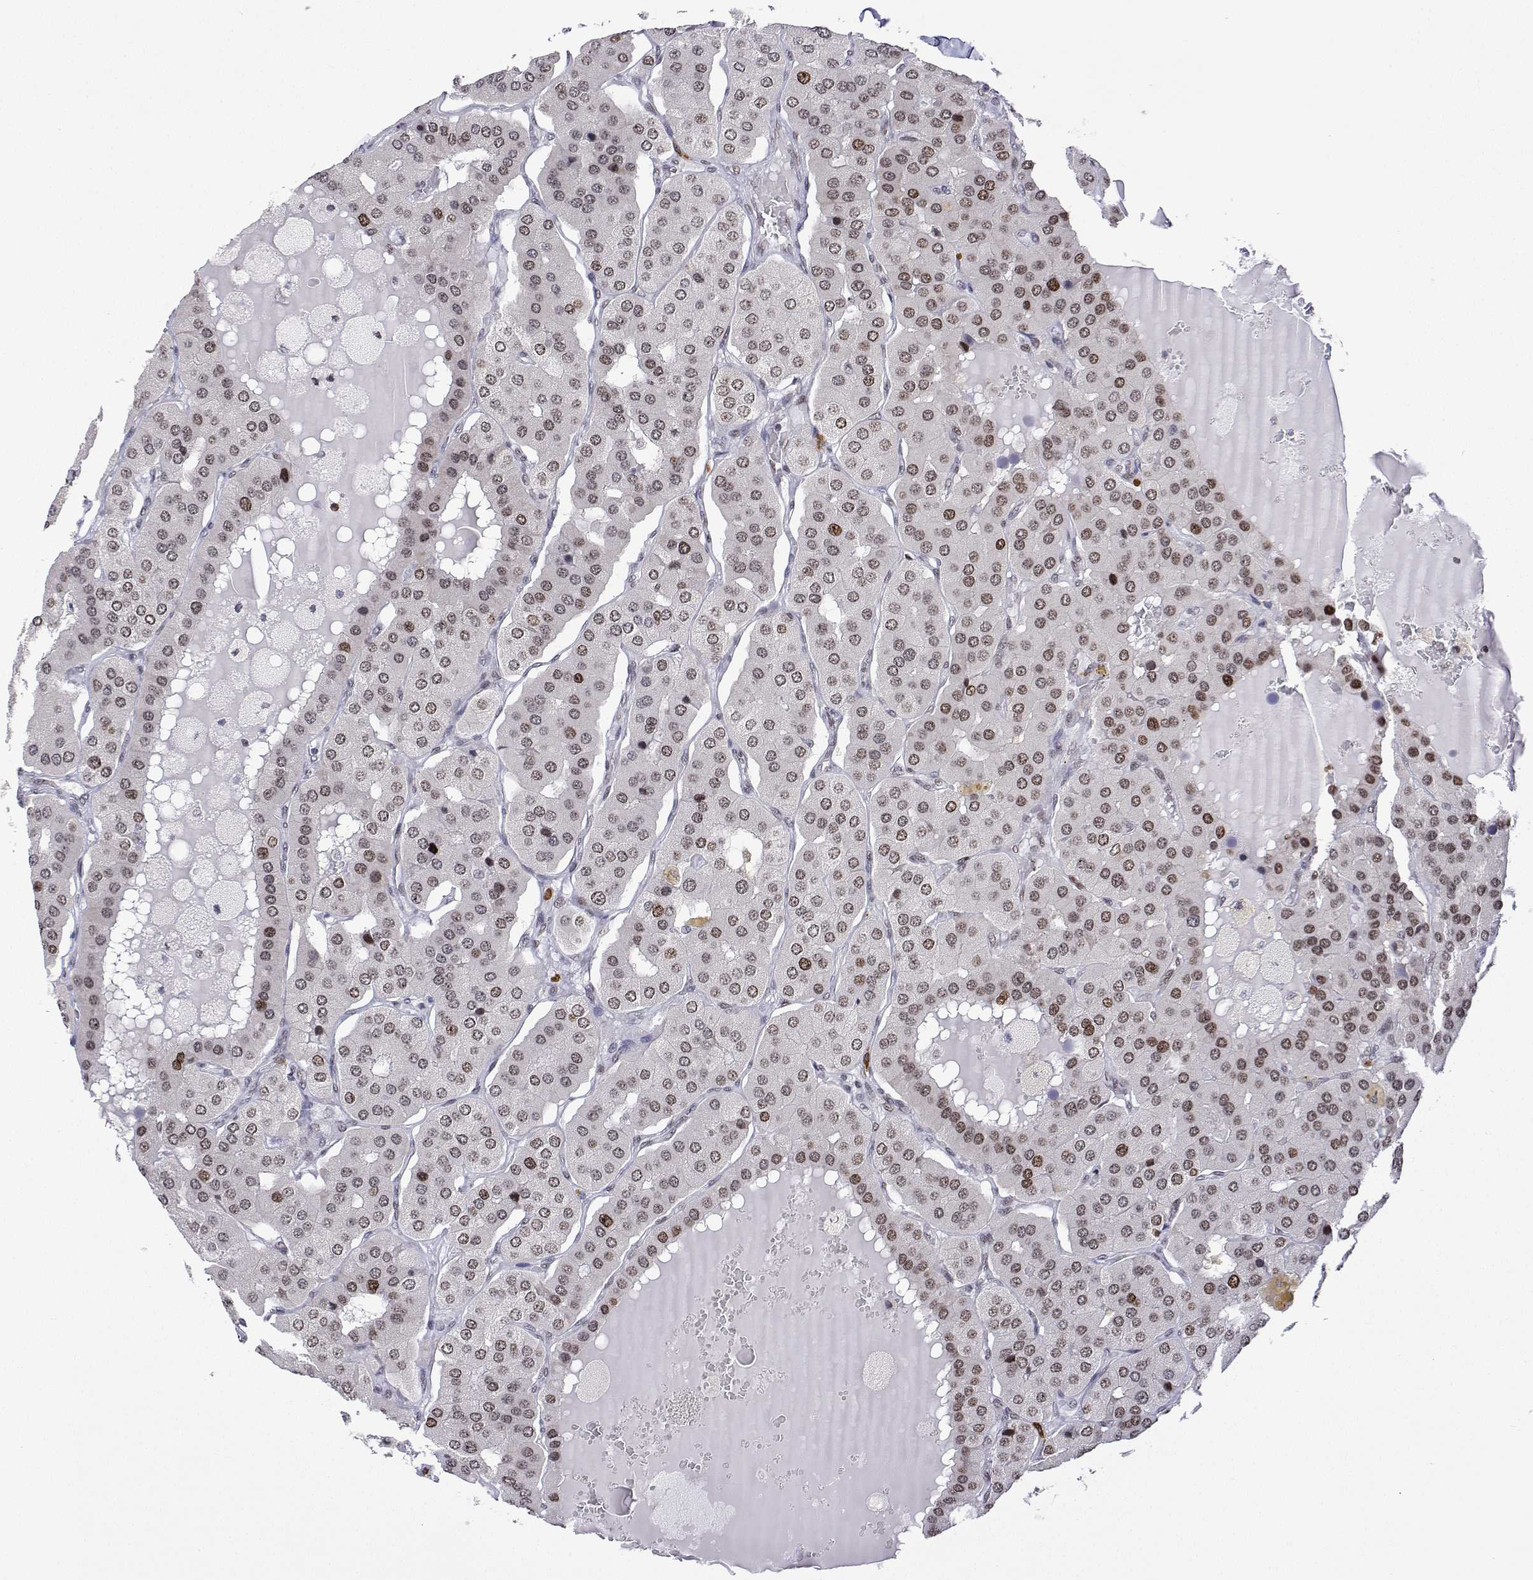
{"staining": {"intensity": "moderate", "quantity": ">75%", "location": "nuclear"}, "tissue": "parathyroid gland", "cell_type": "Glandular cells", "image_type": "normal", "snomed": [{"axis": "morphology", "description": "Normal tissue, NOS"}, {"axis": "morphology", "description": "Adenoma, NOS"}, {"axis": "topography", "description": "Parathyroid gland"}], "caption": "Immunohistochemistry (IHC) (DAB) staining of benign human parathyroid gland demonstrates moderate nuclear protein staining in approximately >75% of glandular cells. The protein is stained brown, and the nuclei are stained in blue (DAB IHC with brightfield microscopy, high magnification).", "gene": "XPC", "patient": {"sex": "female", "age": 86}}